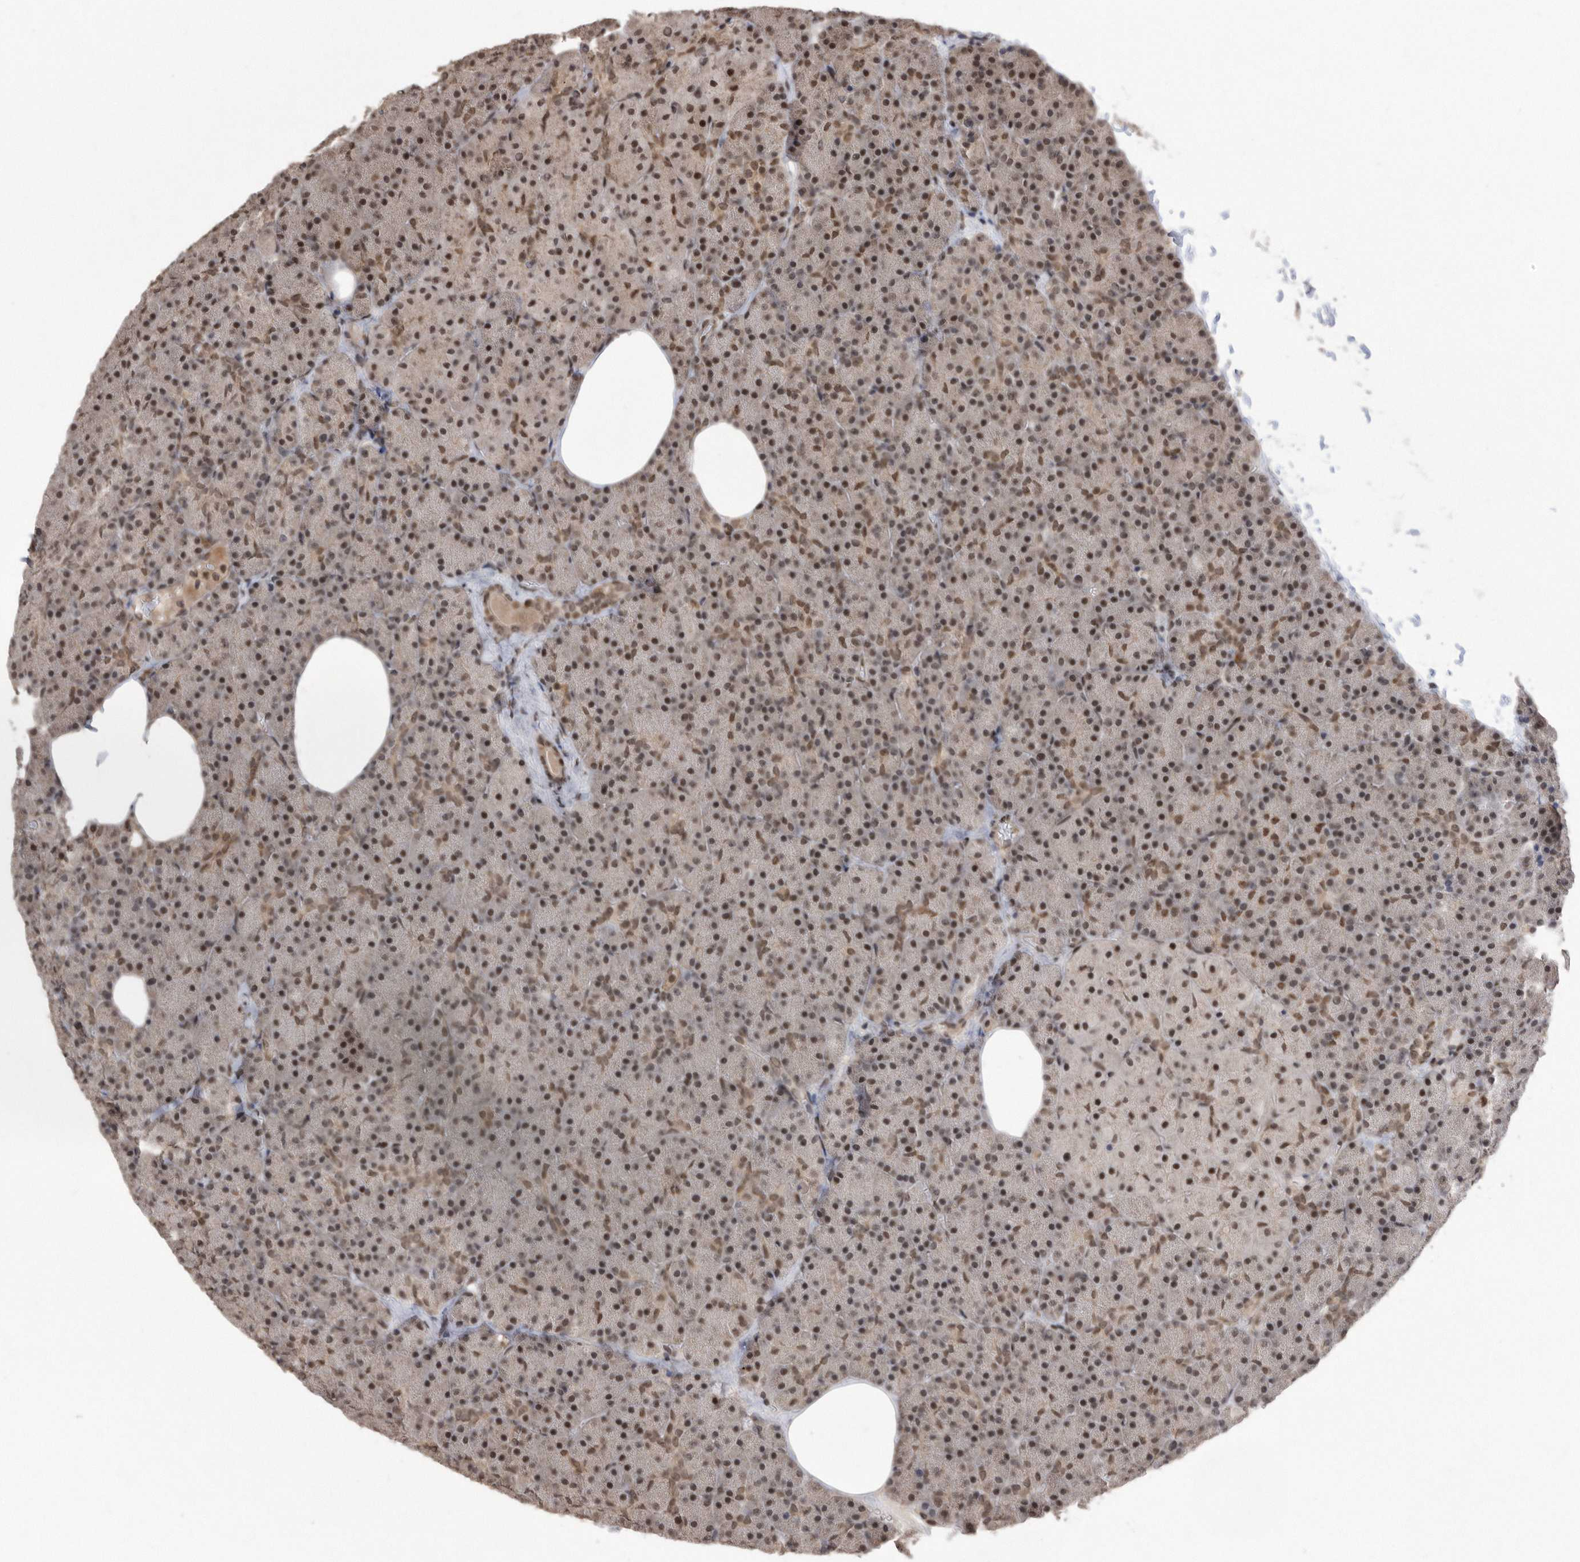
{"staining": {"intensity": "moderate", "quantity": "25%-75%", "location": "nuclear"}, "tissue": "pancreas", "cell_type": "Exocrine glandular cells", "image_type": "normal", "snomed": [{"axis": "morphology", "description": "Normal tissue, NOS"}, {"axis": "morphology", "description": "Carcinoid, malignant, NOS"}, {"axis": "topography", "description": "Pancreas"}], "caption": "The photomicrograph exhibits staining of normal pancreas, revealing moderate nuclear protein expression (brown color) within exocrine glandular cells.", "gene": "TDRD3", "patient": {"sex": "female", "age": 35}}